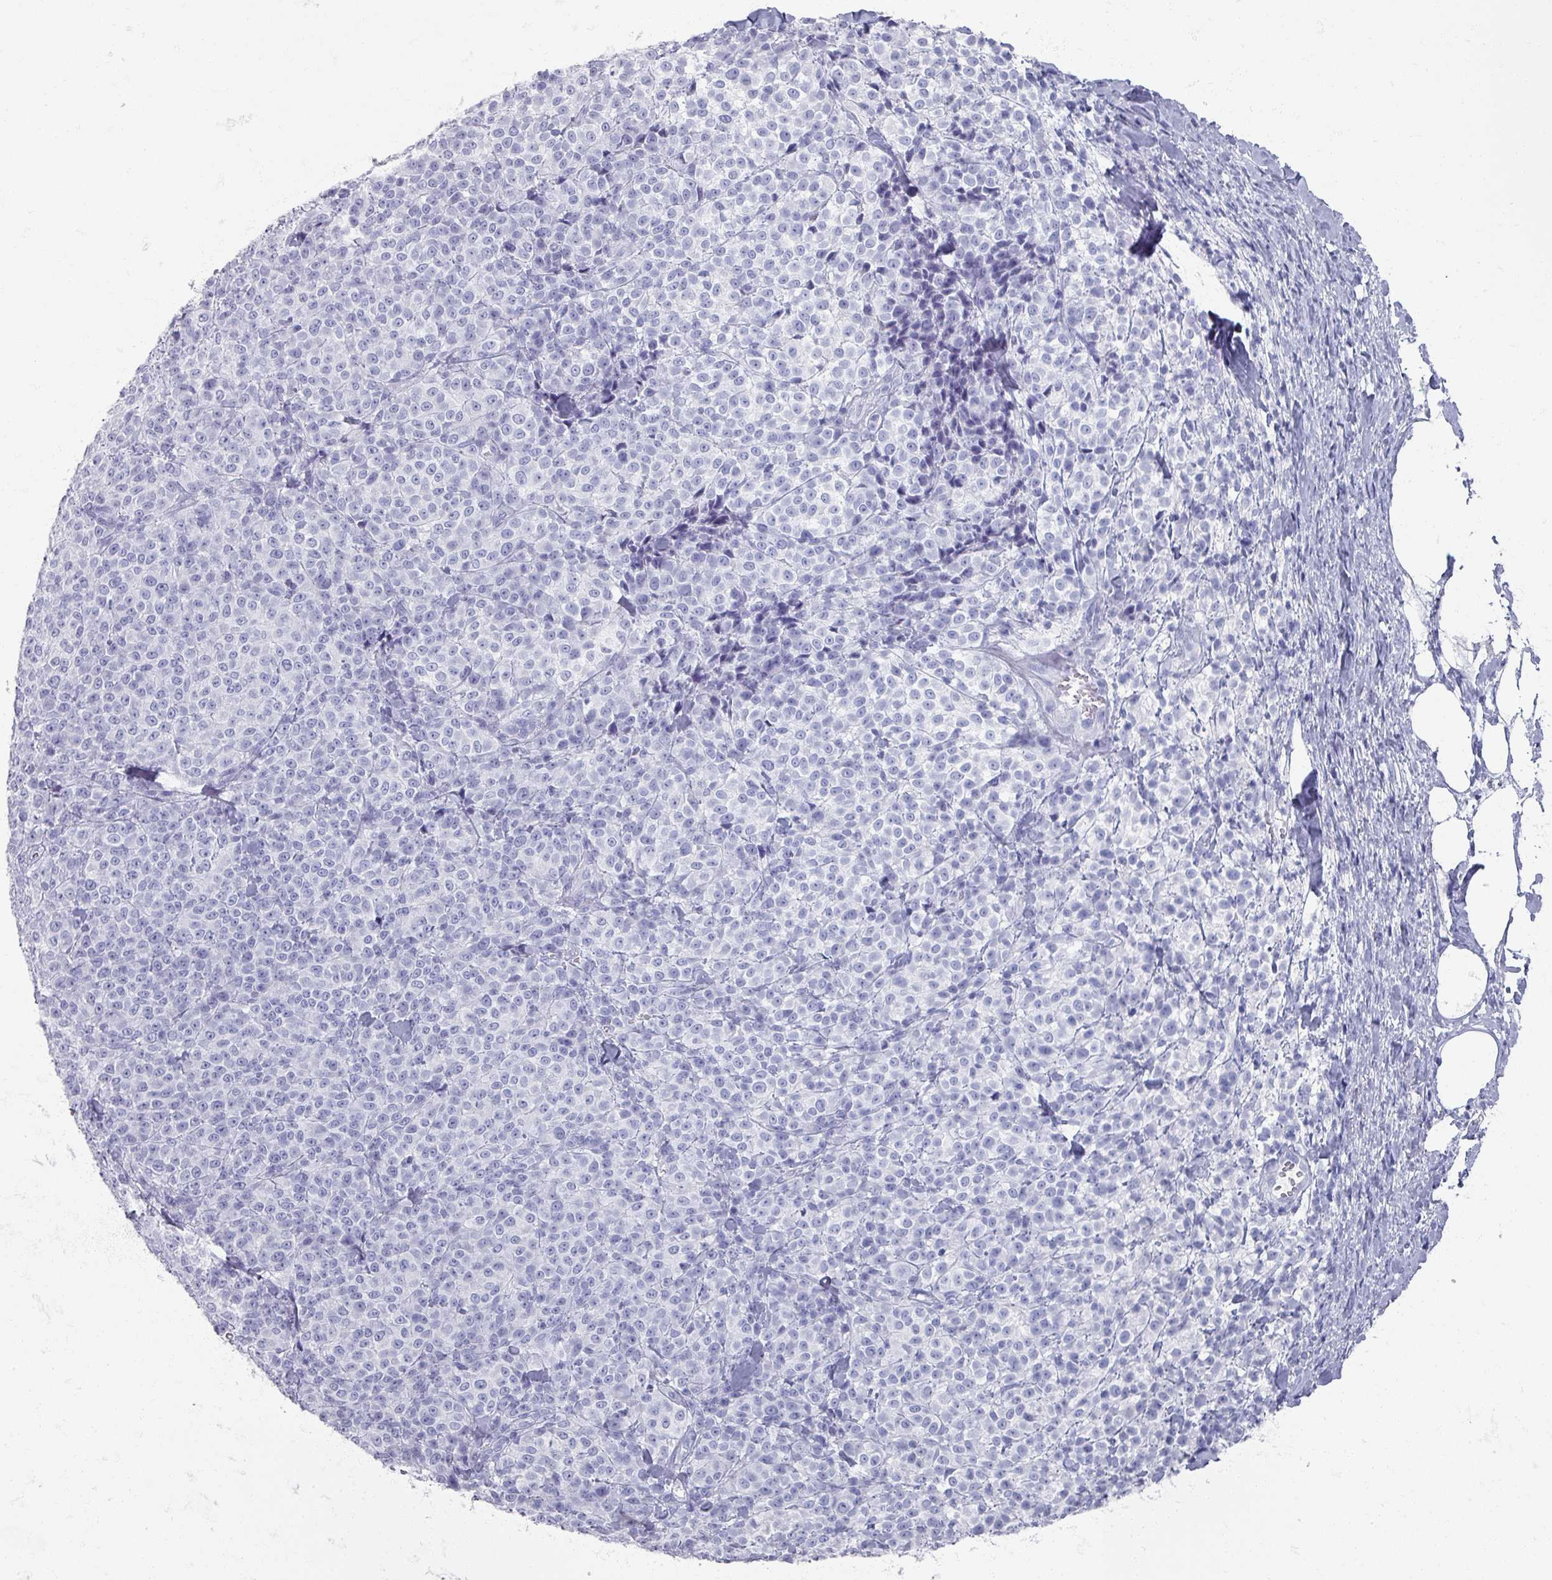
{"staining": {"intensity": "negative", "quantity": "none", "location": "none"}, "tissue": "melanoma", "cell_type": "Tumor cells", "image_type": "cancer", "snomed": [{"axis": "morphology", "description": "Normal tissue, NOS"}, {"axis": "morphology", "description": "Malignant melanoma, NOS"}, {"axis": "topography", "description": "Skin"}], "caption": "Immunohistochemistry photomicrograph of neoplastic tissue: malignant melanoma stained with DAB (3,3'-diaminobenzidine) demonstrates no significant protein expression in tumor cells.", "gene": "OMG", "patient": {"sex": "female", "age": 34}}